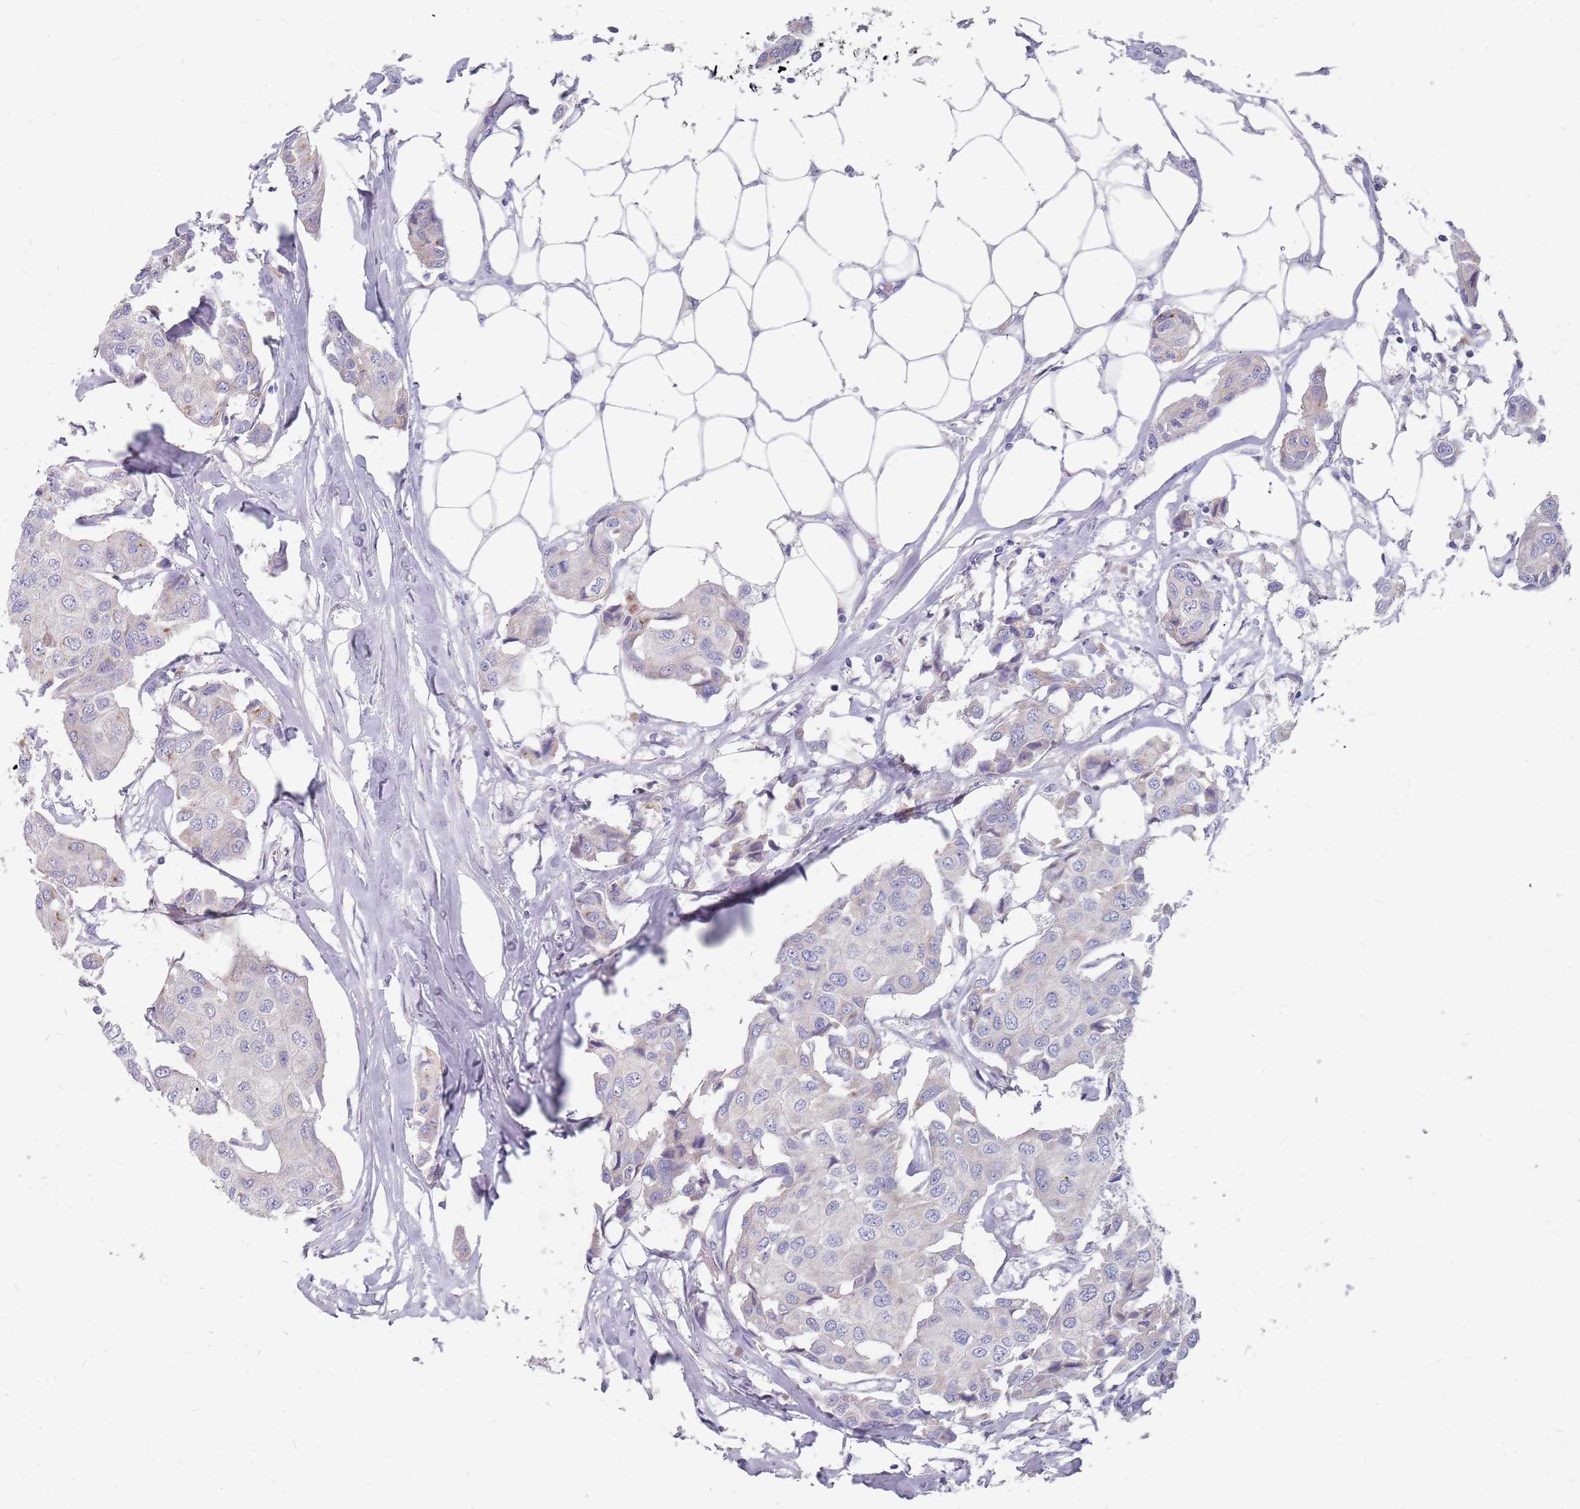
{"staining": {"intensity": "negative", "quantity": "none", "location": "none"}, "tissue": "breast cancer", "cell_type": "Tumor cells", "image_type": "cancer", "snomed": [{"axis": "morphology", "description": "Duct carcinoma"}, {"axis": "topography", "description": "Breast"}, {"axis": "topography", "description": "Lymph node"}], "caption": "The histopathology image exhibits no staining of tumor cells in breast cancer (infiltrating ductal carcinoma).", "gene": "CMTR2", "patient": {"sex": "female", "age": 80}}